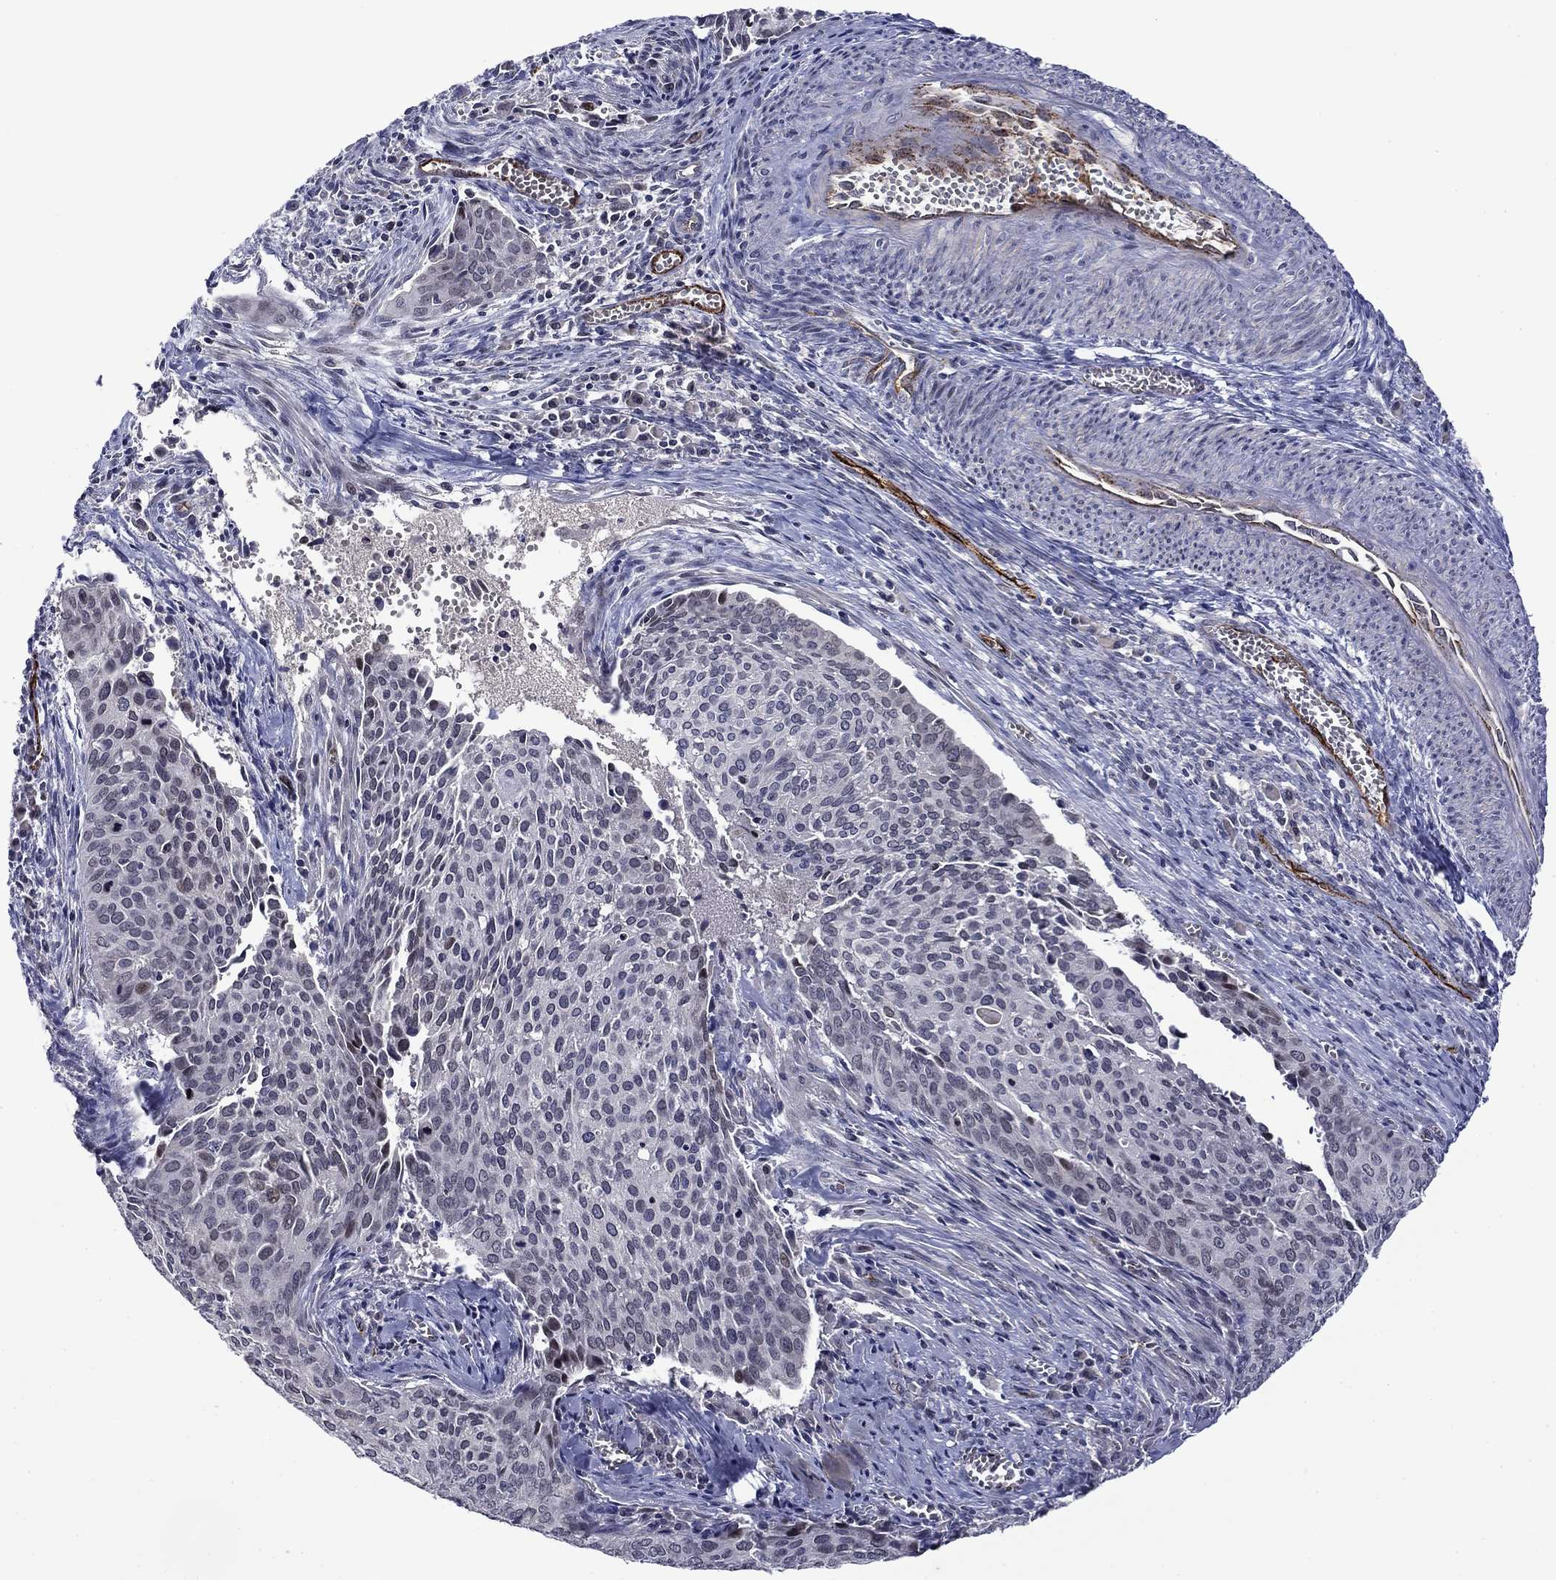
{"staining": {"intensity": "negative", "quantity": "none", "location": "none"}, "tissue": "cervical cancer", "cell_type": "Tumor cells", "image_type": "cancer", "snomed": [{"axis": "morphology", "description": "Squamous cell carcinoma, NOS"}, {"axis": "topography", "description": "Cervix"}], "caption": "Tumor cells are negative for brown protein staining in cervical cancer. Nuclei are stained in blue.", "gene": "SLITRK1", "patient": {"sex": "female", "age": 29}}